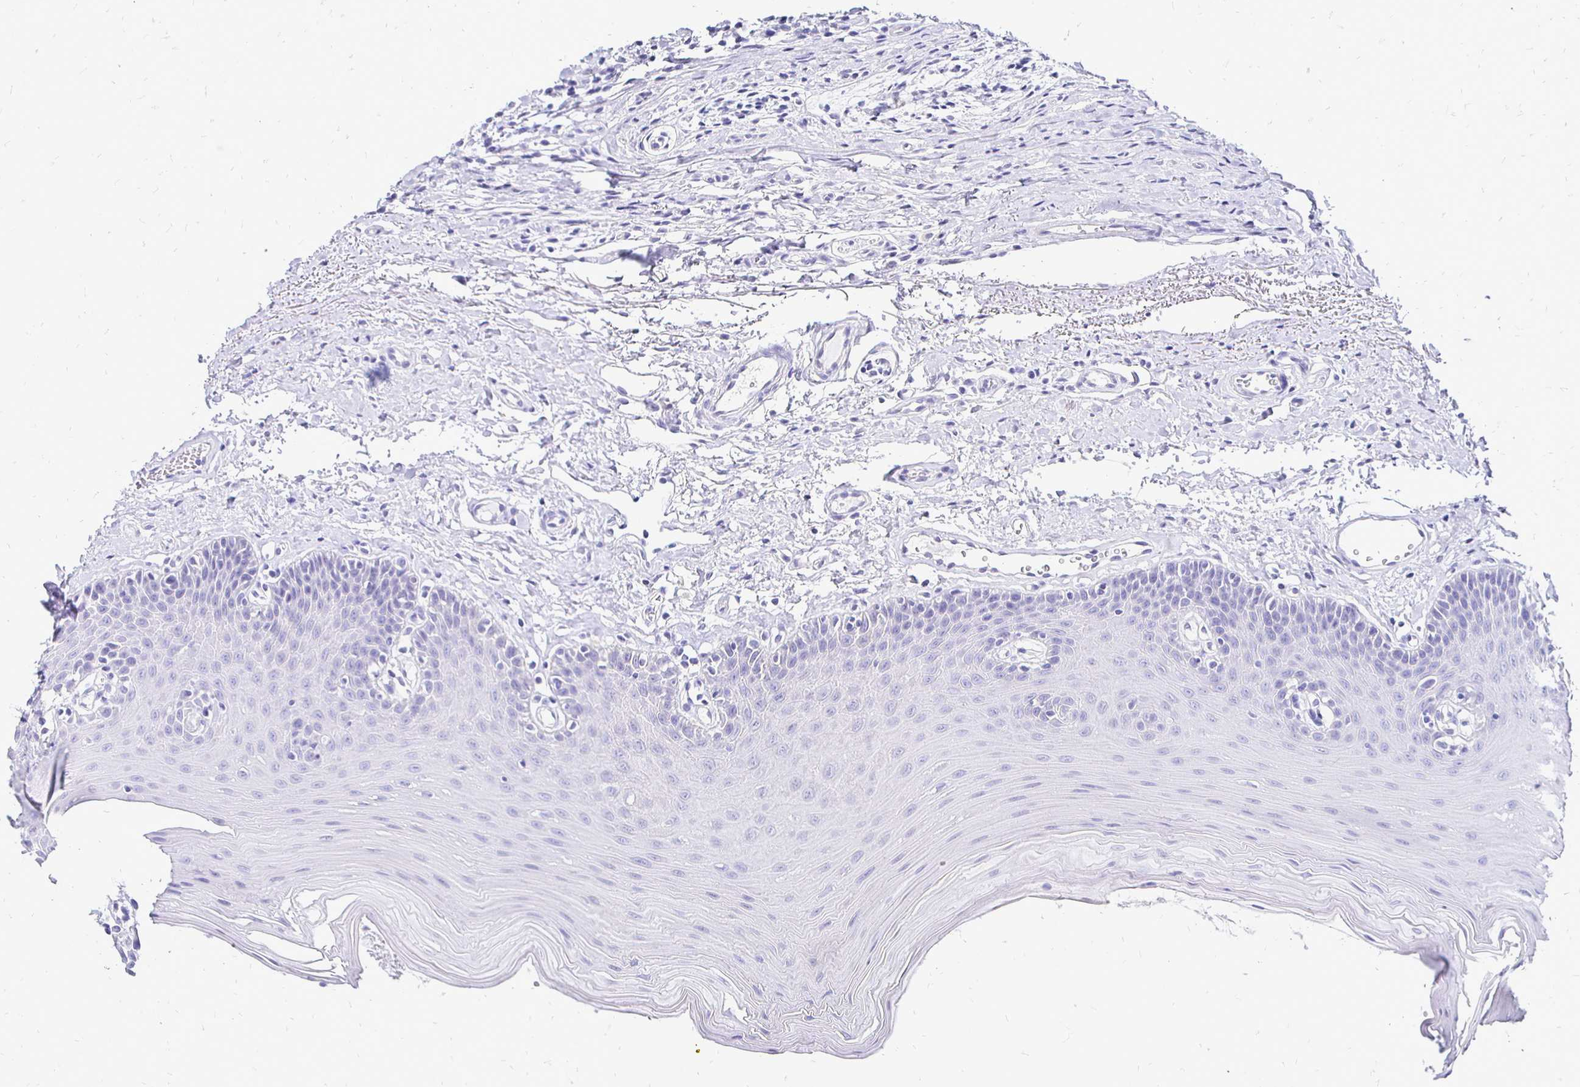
{"staining": {"intensity": "negative", "quantity": "none", "location": "none"}, "tissue": "oral mucosa", "cell_type": "Squamous epithelial cells", "image_type": "normal", "snomed": [{"axis": "morphology", "description": "Normal tissue, NOS"}, {"axis": "morphology", "description": "Adenocarcinoma, NOS"}, {"axis": "topography", "description": "Oral tissue"}, {"axis": "topography", "description": "Head-Neck"}], "caption": "Protein analysis of normal oral mucosa shows no significant expression in squamous epithelial cells.", "gene": "IRGC", "patient": {"sex": "female", "age": 57}}